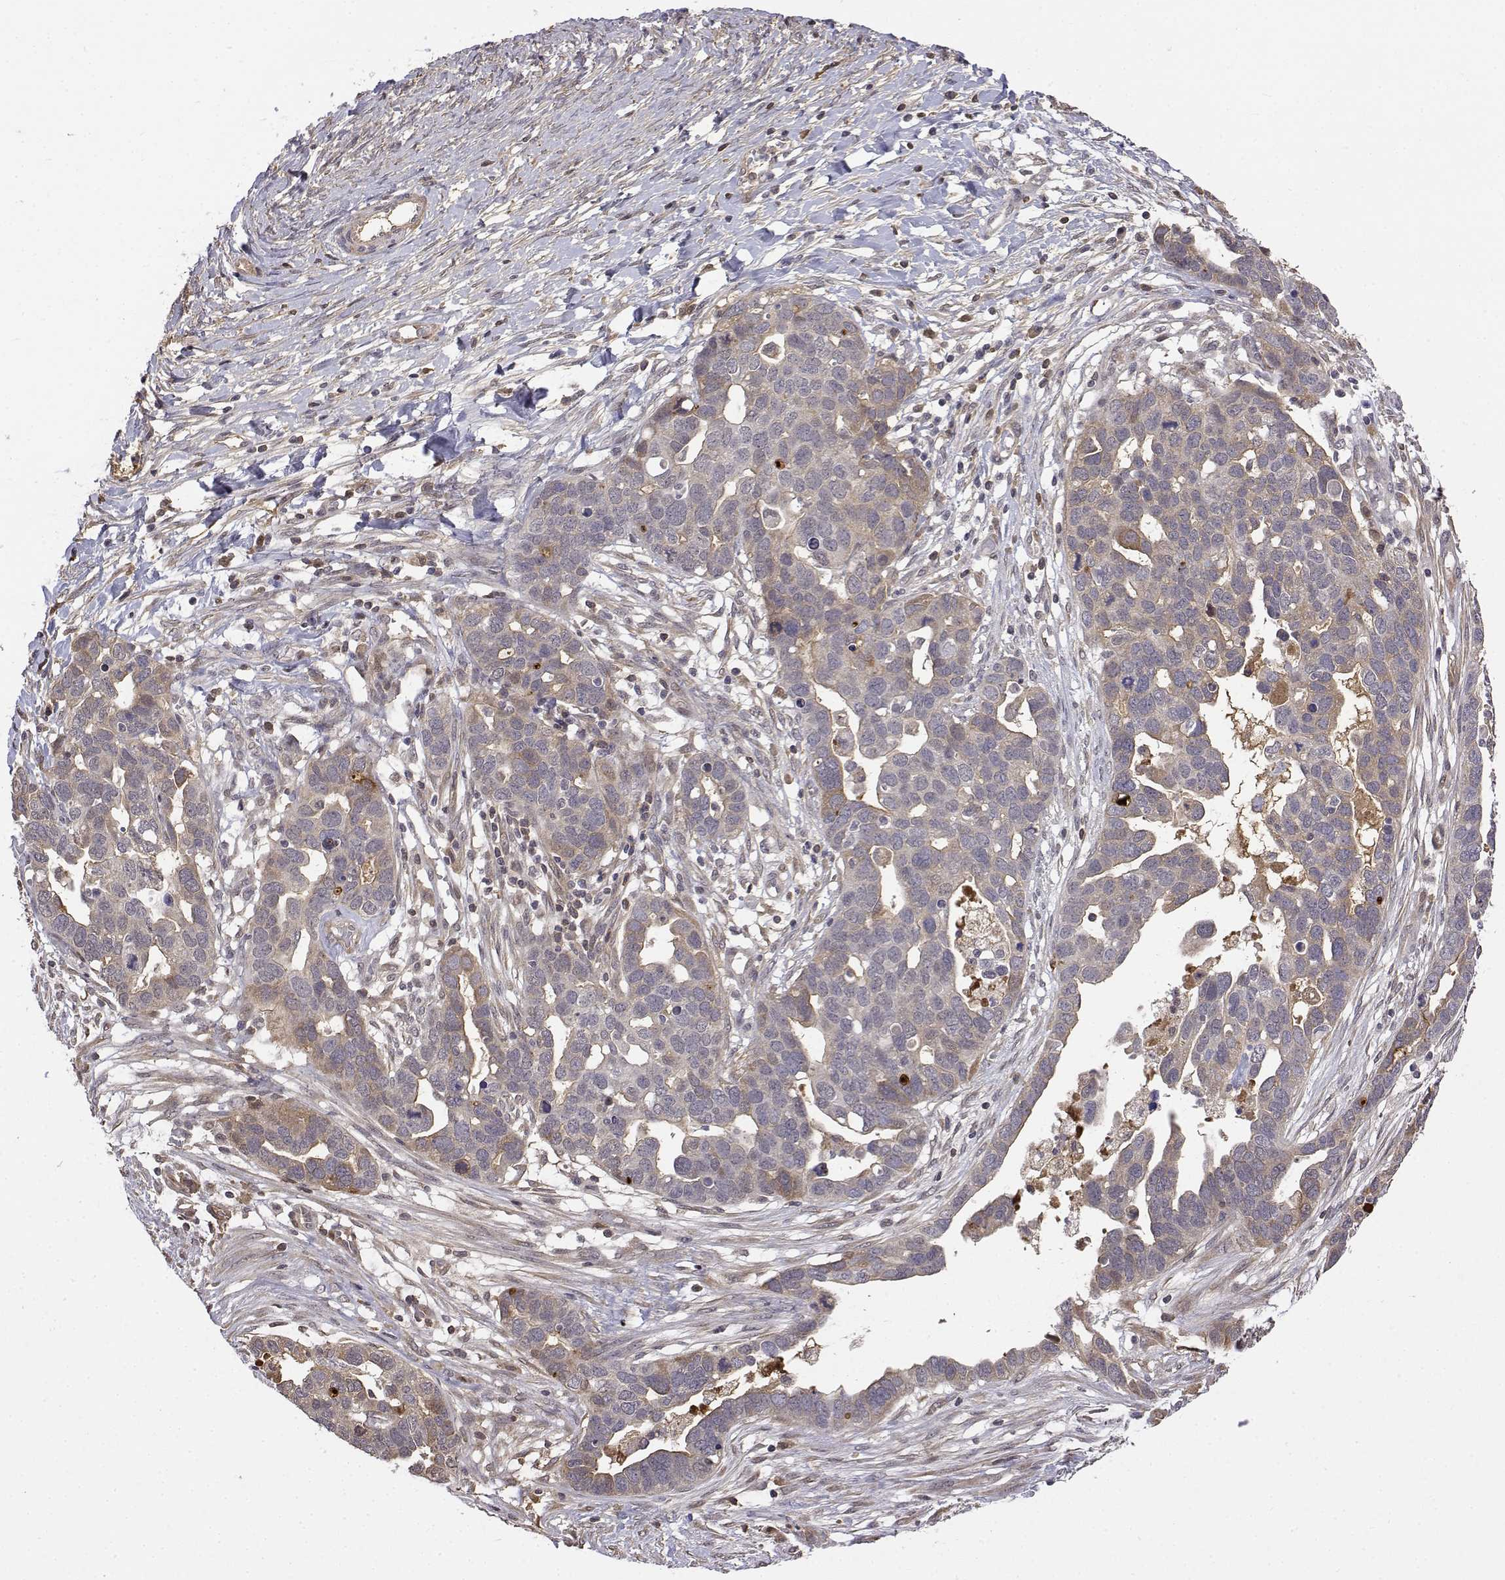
{"staining": {"intensity": "weak", "quantity": "<25%", "location": "cytoplasmic/membranous"}, "tissue": "ovarian cancer", "cell_type": "Tumor cells", "image_type": "cancer", "snomed": [{"axis": "morphology", "description": "Cystadenocarcinoma, serous, NOS"}, {"axis": "topography", "description": "Ovary"}], "caption": "An immunohistochemistry (IHC) micrograph of ovarian cancer (serous cystadenocarcinoma) is shown. There is no staining in tumor cells of ovarian cancer (serous cystadenocarcinoma).", "gene": "ITGA7", "patient": {"sex": "female", "age": 54}}